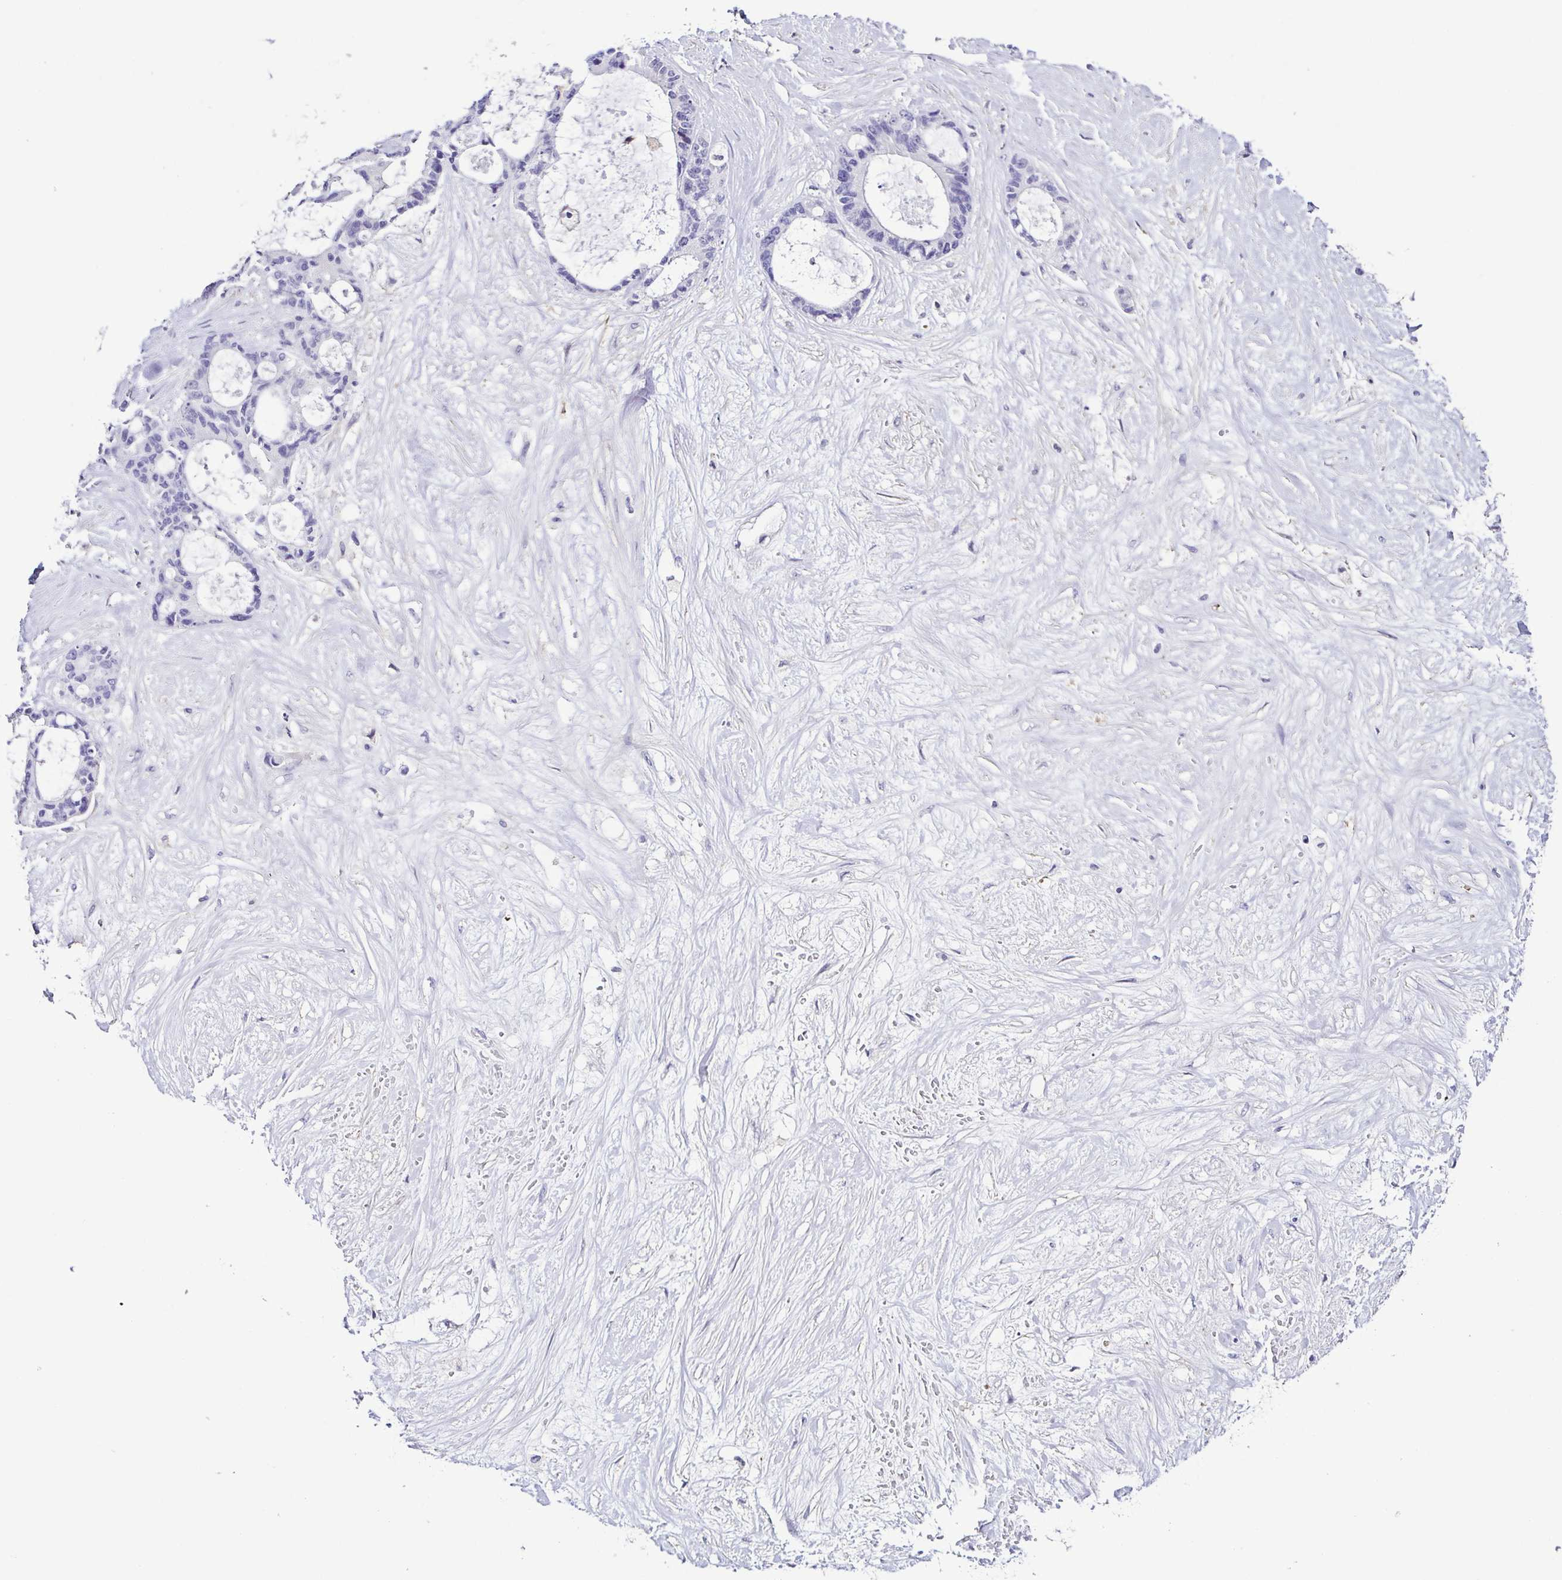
{"staining": {"intensity": "negative", "quantity": "none", "location": "none"}, "tissue": "liver cancer", "cell_type": "Tumor cells", "image_type": "cancer", "snomed": [{"axis": "morphology", "description": "Normal tissue, NOS"}, {"axis": "morphology", "description": "Cholangiocarcinoma"}, {"axis": "topography", "description": "Liver"}, {"axis": "topography", "description": "Peripheral nerve tissue"}], "caption": "A histopathology image of human liver cancer is negative for staining in tumor cells.", "gene": "TNNT2", "patient": {"sex": "female", "age": 73}}